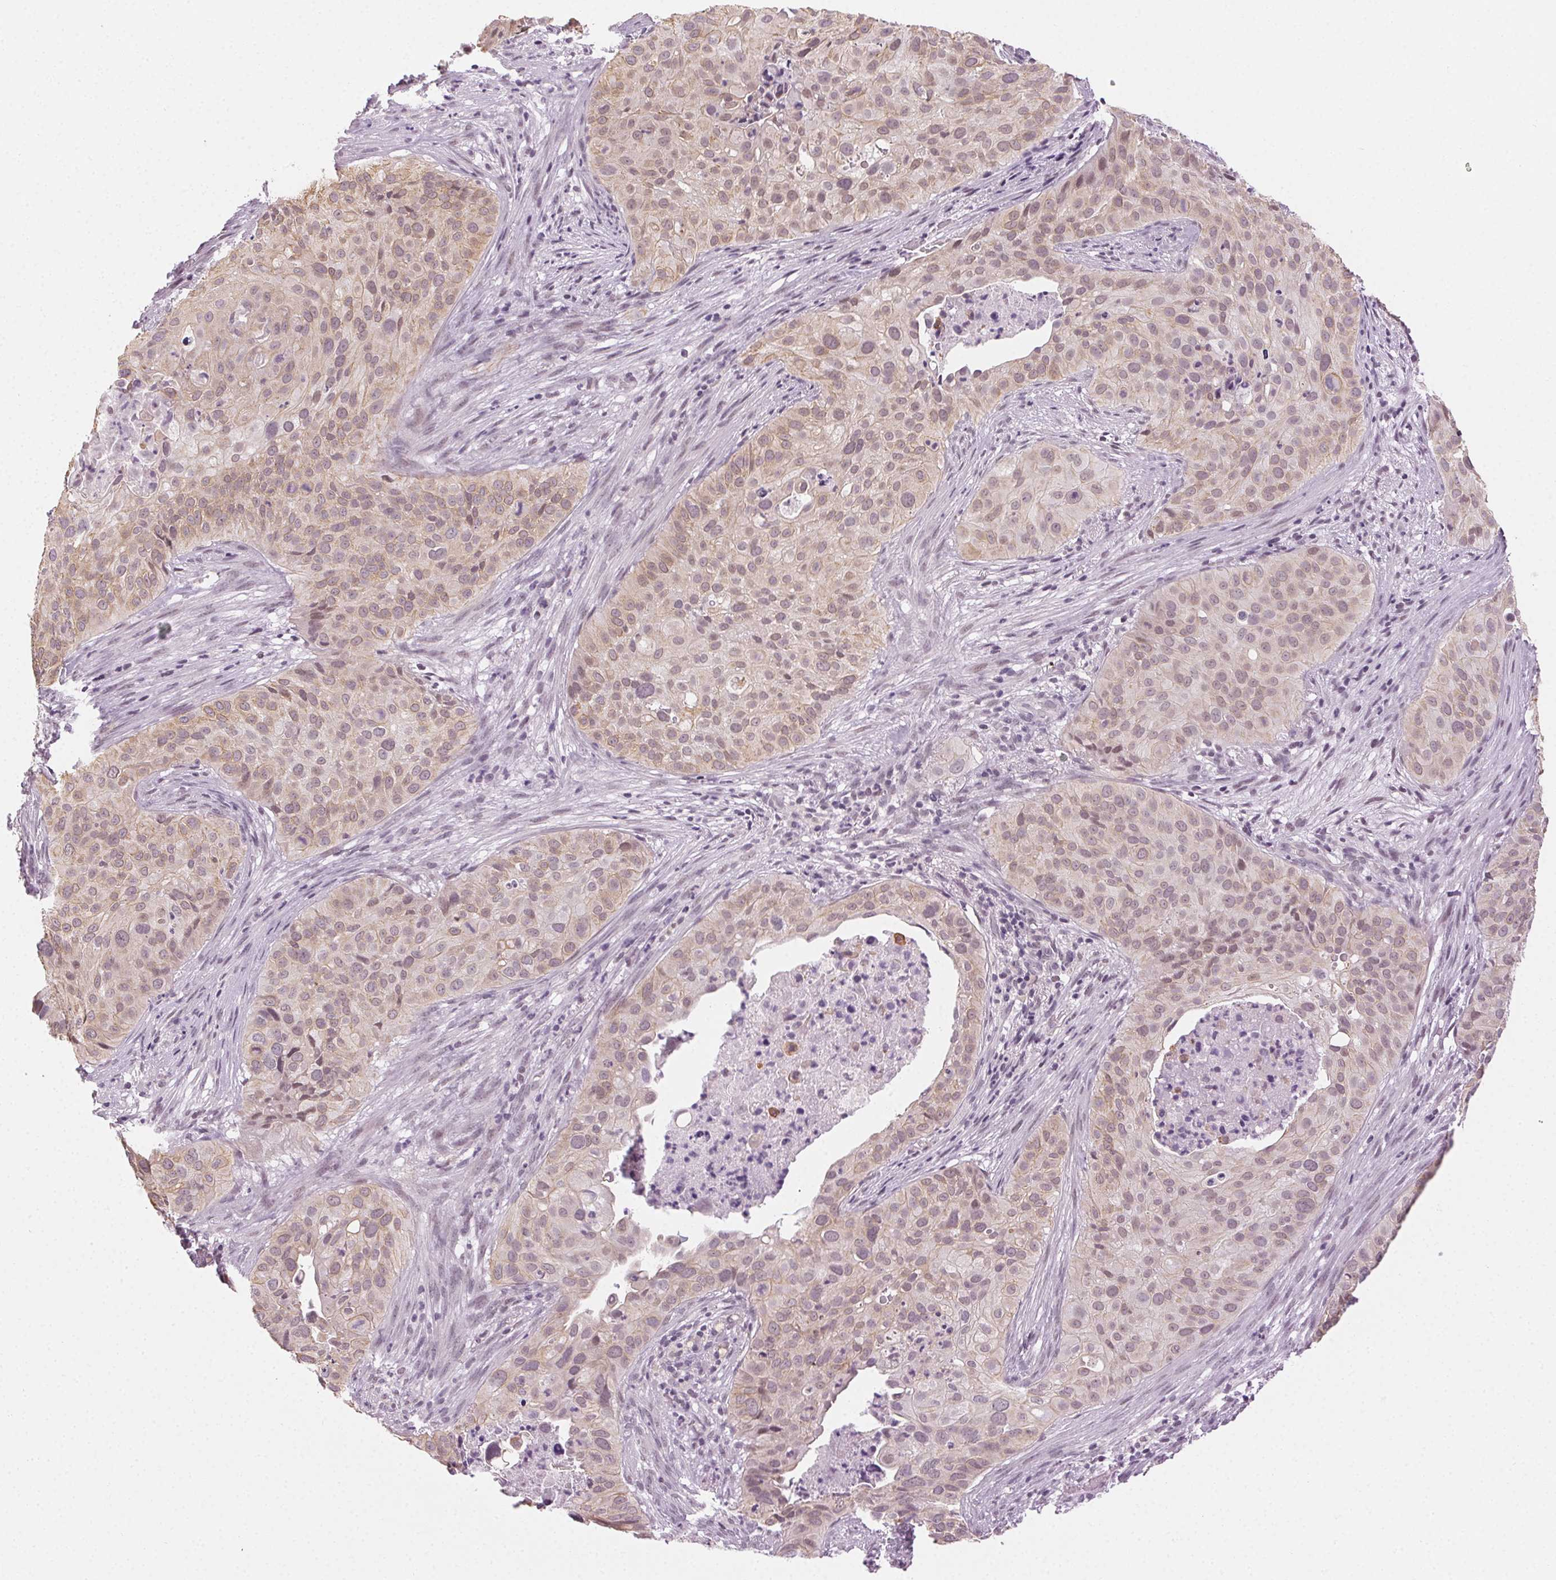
{"staining": {"intensity": "weak", "quantity": "25%-75%", "location": "cytoplasmic/membranous"}, "tissue": "cervical cancer", "cell_type": "Tumor cells", "image_type": "cancer", "snomed": [{"axis": "morphology", "description": "Squamous cell carcinoma, NOS"}, {"axis": "topography", "description": "Cervix"}], "caption": "Immunohistochemistry image of human cervical cancer stained for a protein (brown), which reveals low levels of weak cytoplasmic/membranous expression in approximately 25%-75% of tumor cells.", "gene": "AIF1L", "patient": {"sex": "female", "age": 38}}